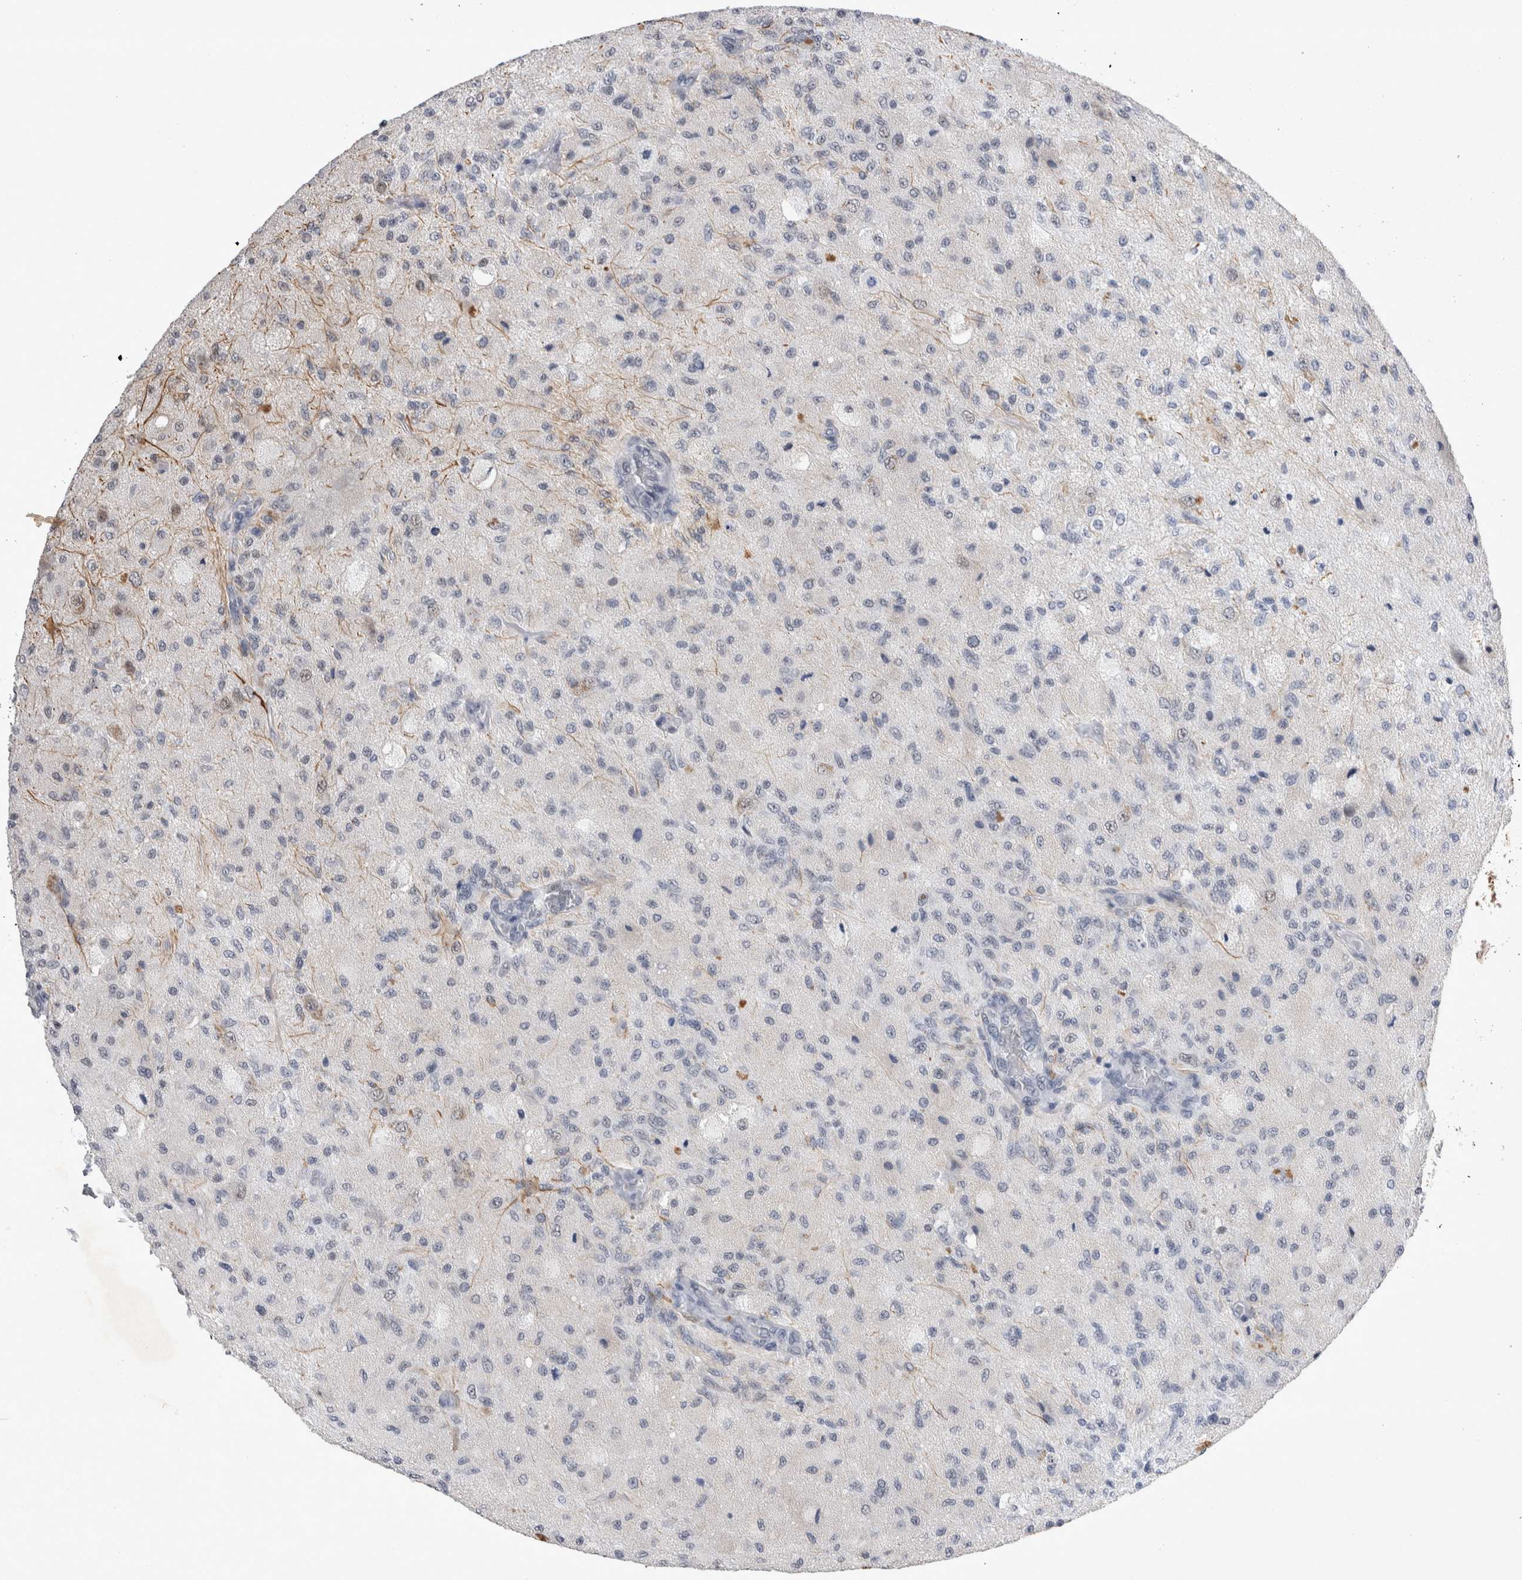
{"staining": {"intensity": "negative", "quantity": "none", "location": "none"}, "tissue": "glioma", "cell_type": "Tumor cells", "image_type": "cancer", "snomed": [{"axis": "morphology", "description": "Normal tissue, NOS"}, {"axis": "morphology", "description": "Glioma, malignant, High grade"}, {"axis": "topography", "description": "Cerebral cortex"}], "caption": "Malignant glioma (high-grade) stained for a protein using IHC shows no staining tumor cells.", "gene": "RBM6", "patient": {"sex": "male", "age": 77}}